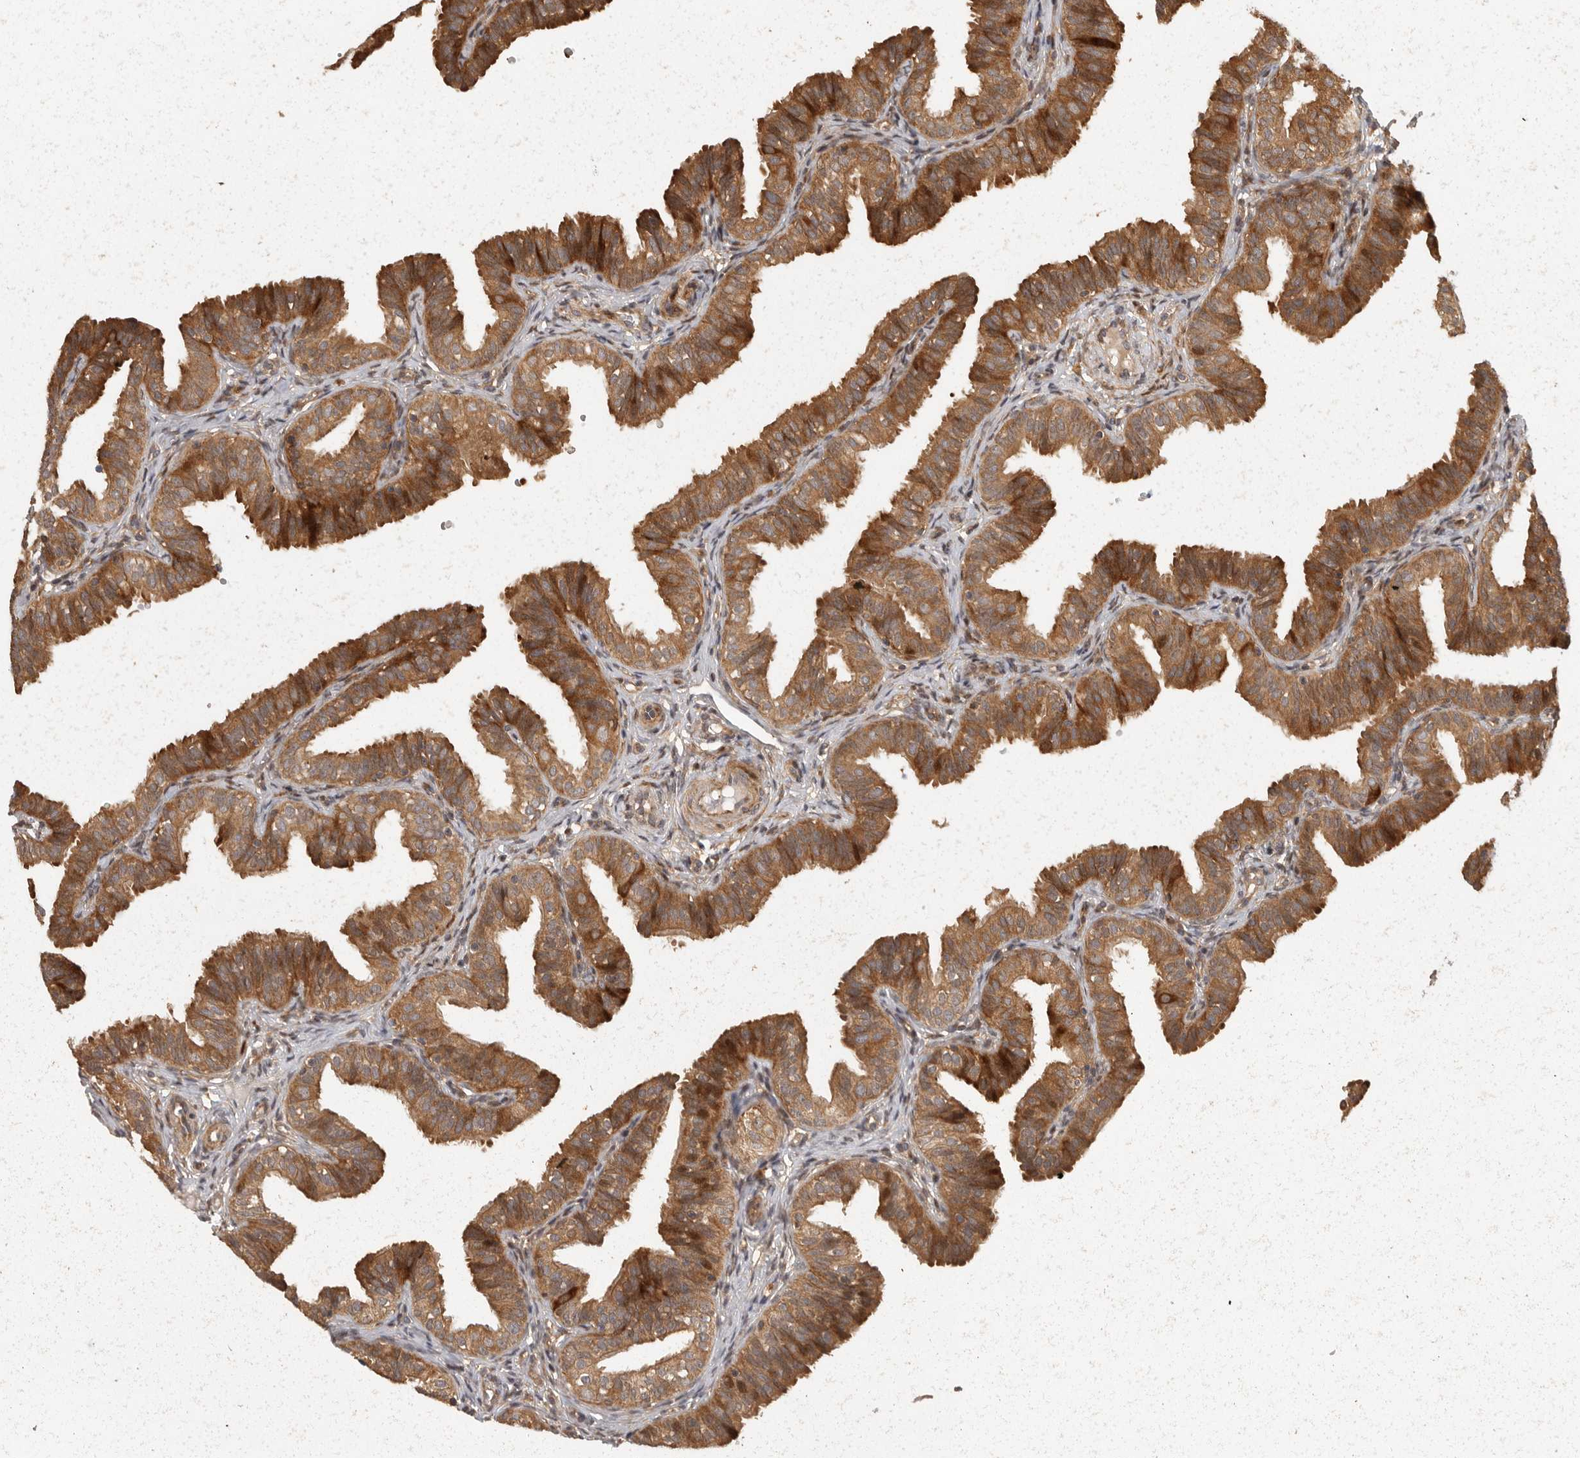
{"staining": {"intensity": "moderate", "quantity": ">75%", "location": "cytoplasmic/membranous"}, "tissue": "fallopian tube", "cell_type": "Glandular cells", "image_type": "normal", "snomed": [{"axis": "morphology", "description": "Normal tissue, NOS"}, {"axis": "topography", "description": "Fallopian tube"}], "caption": "This is a micrograph of immunohistochemistry staining of unremarkable fallopian tube, which shows moderate positivity in the cytoplasmic/membranous of glandular cells.", "gene": "SWT1", "patient": {"sex": "female", "age": 35}}